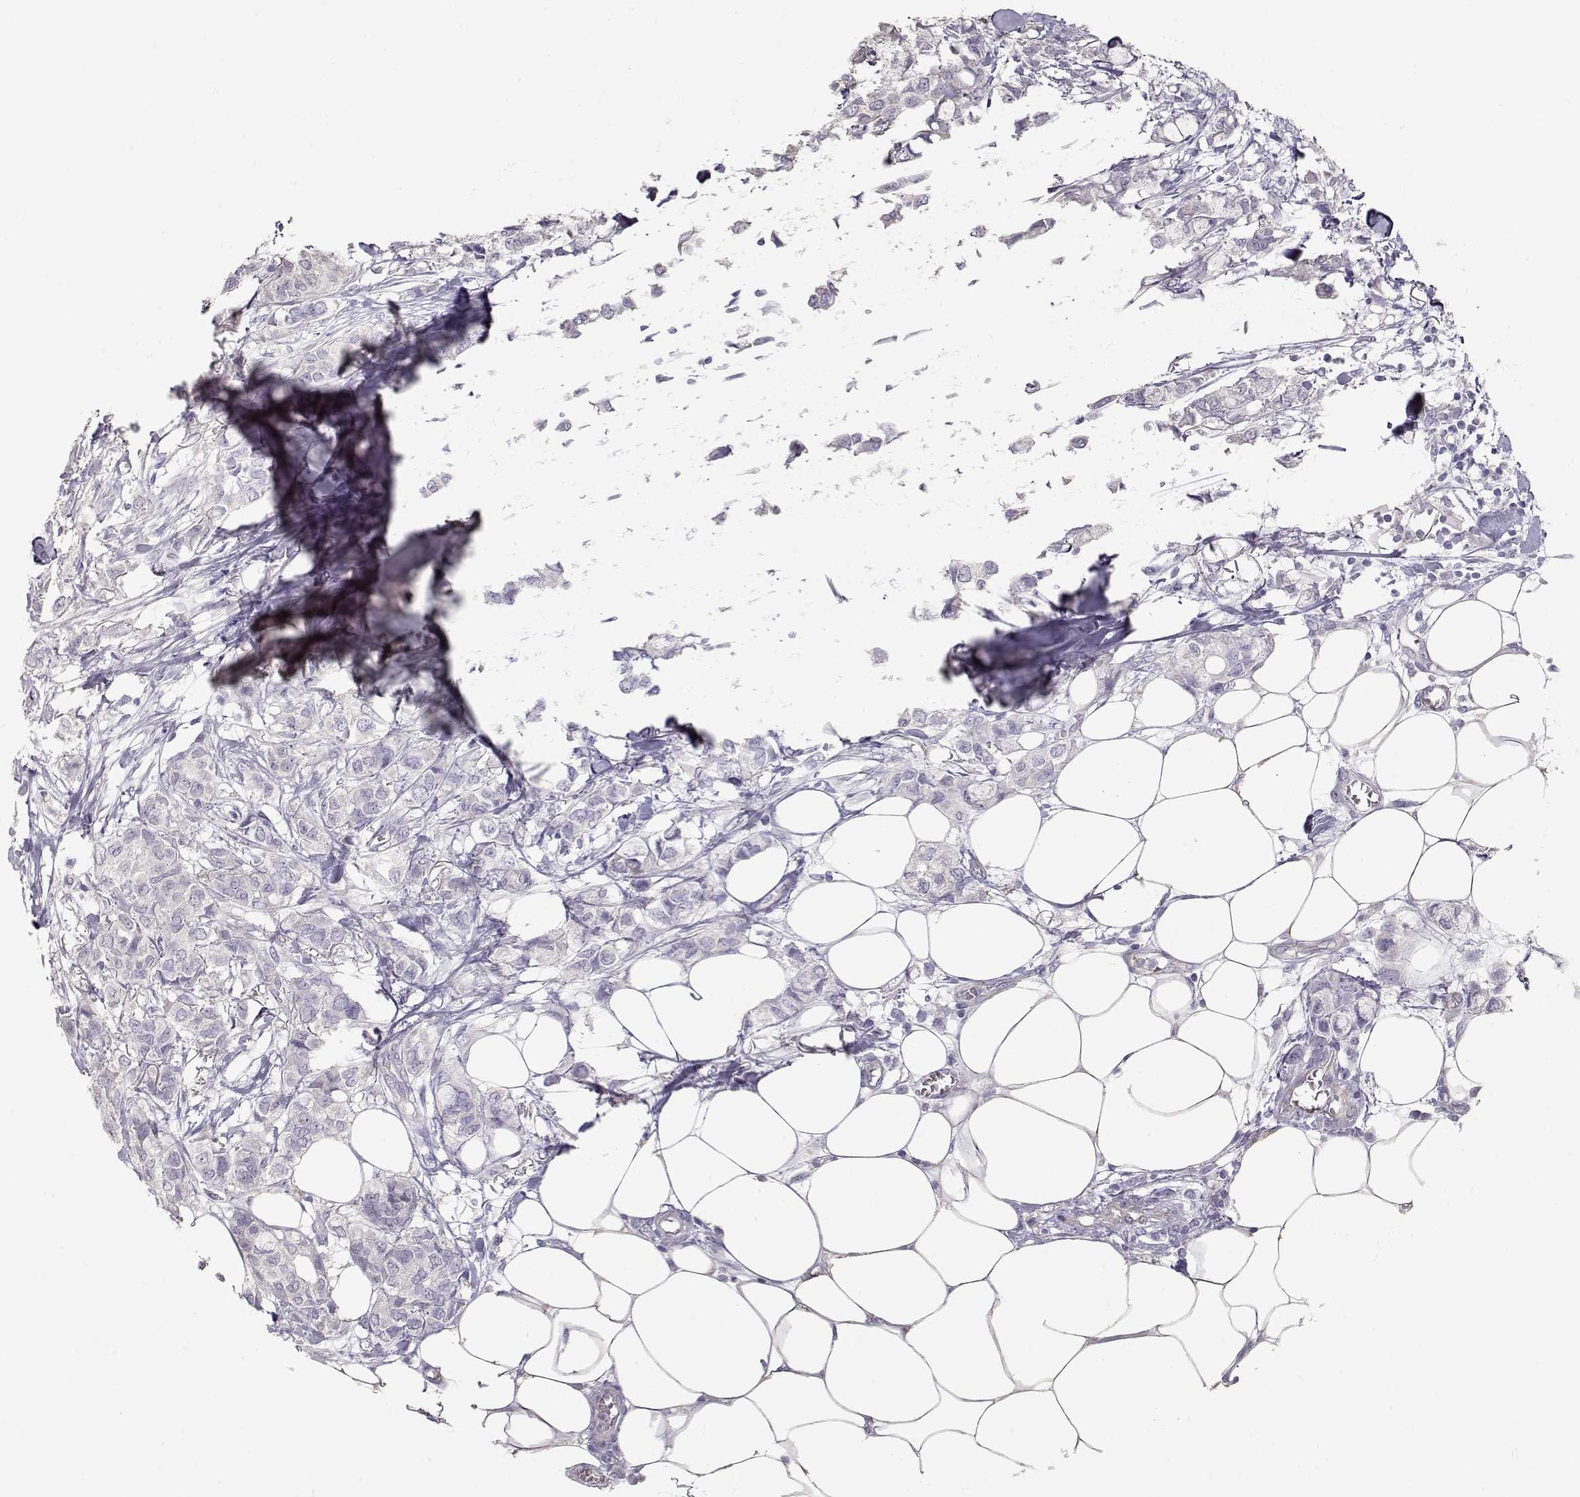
{"staining": {"intensity": "negative", "quantity": "none", "location": "none"}, "tissue": "breast cancer", "cell_type": "Tumor cells", "image_type": "cancer", "snomed": [{"axis": "morphology", "description": "Duct carcinoma"}, {"axis": "topography", "description": "Breast"}], "caption": "Breast cancer (invasive ductal carcinoma) stained for a protein using immunohistochemistry shows no positivity tumor cells.", "gene": "SLC18A1", "patient": {"sex": "female", "age": 85}}